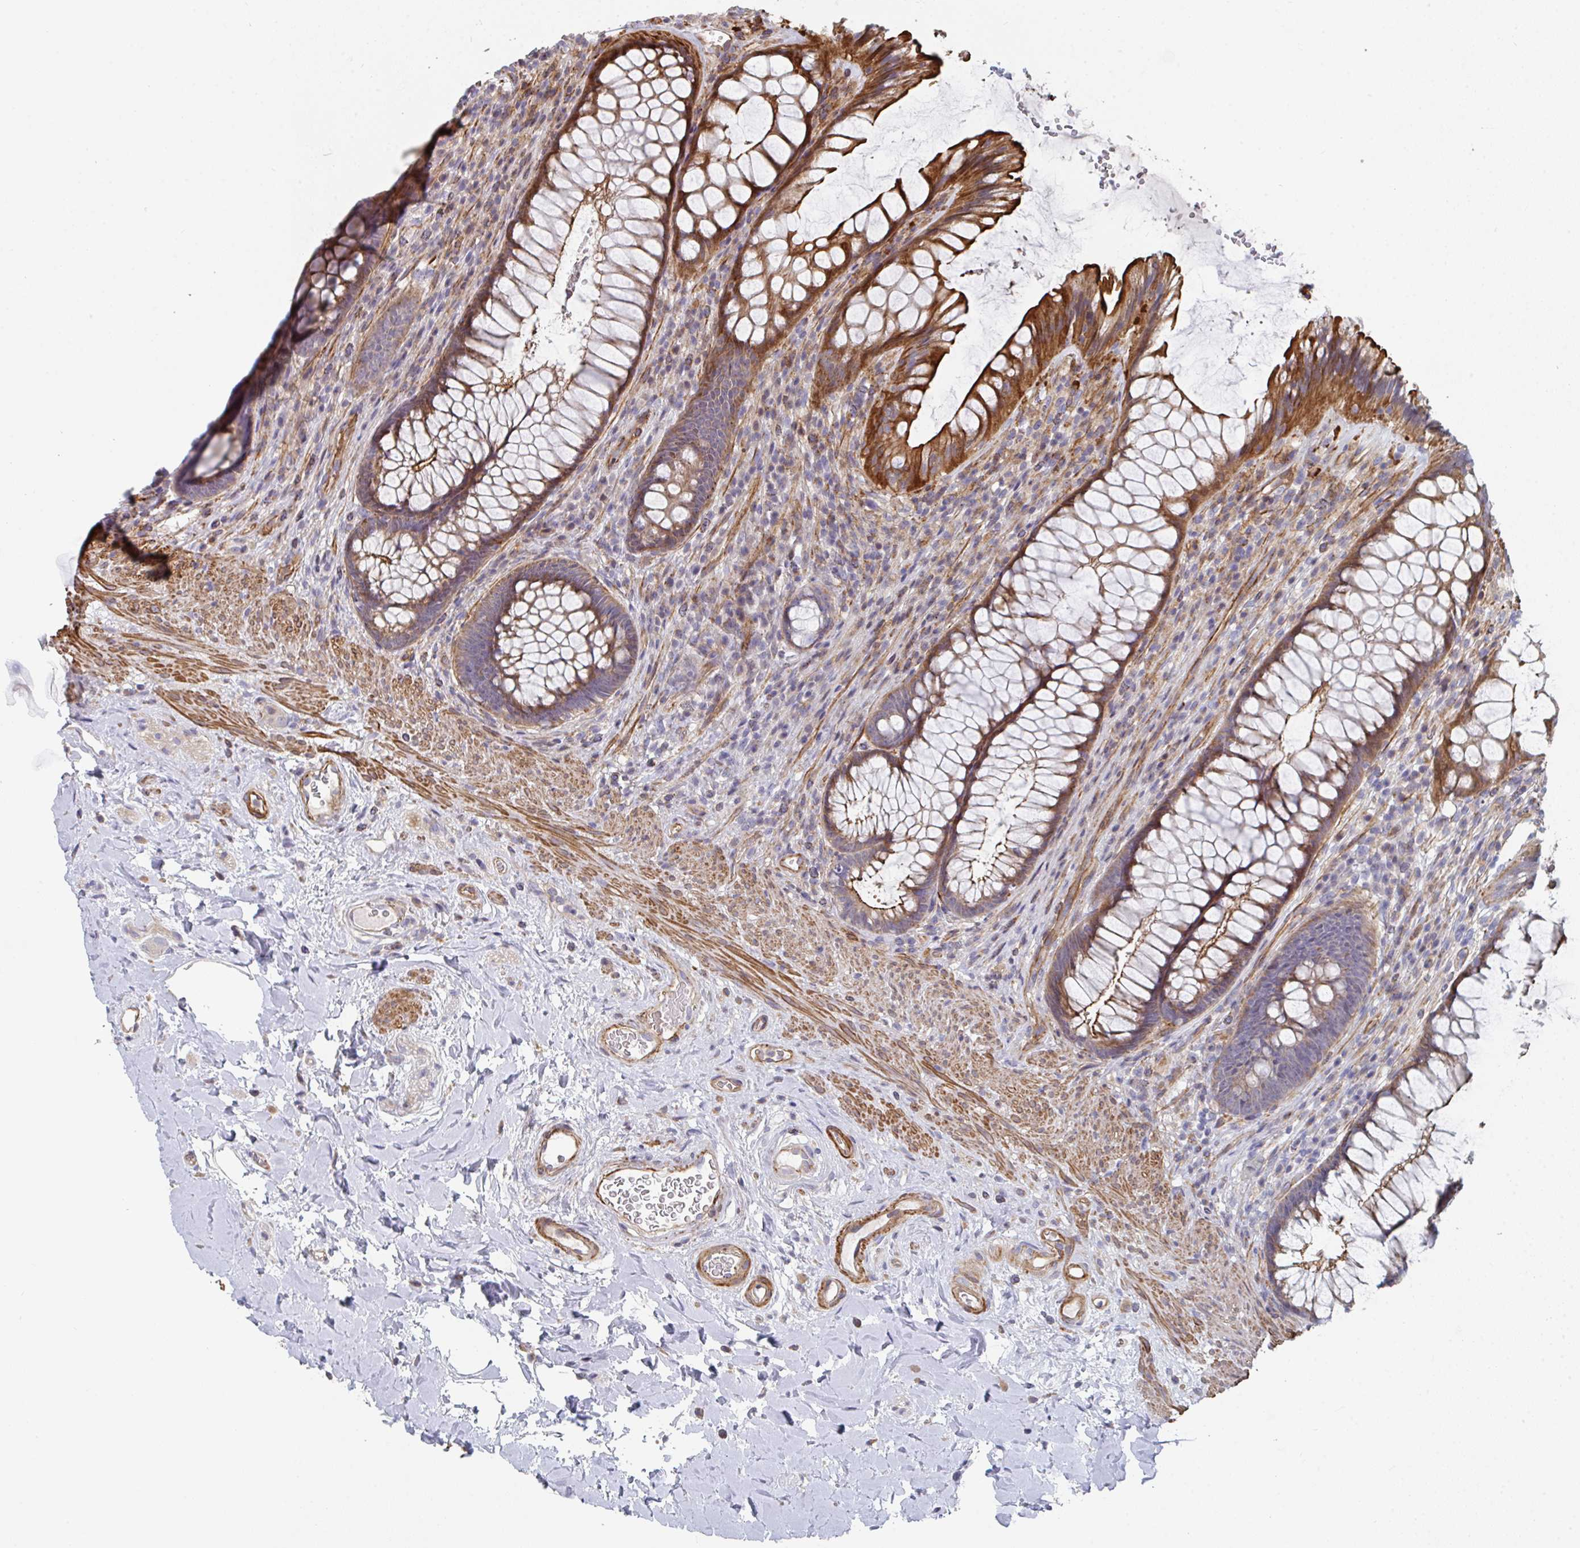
{"staining": {"intensity": "strong", "quantity": "25%-75%", "location": "cytoplasmic/membranous"}, "tissue": "rectum", "cell_type": "Glandular cells", "image_type": "normal", "snomed": [{"axis": "morphology", "description": "Normal tissue, NOS"}, {"axis": "topography", "description": "Rectum"}], "caption": "Immunohistochemical staining of normal human rectum demonstrates strong cytoplasmic/membranous protein staining in about 25%-75% of glandular cells. (DAB (3,3'-diaminobenzidine) IHC with brightfield microscopy, high magnification).", "gene": "FZD2", "patient": {"sex": "male", "age": 53}}